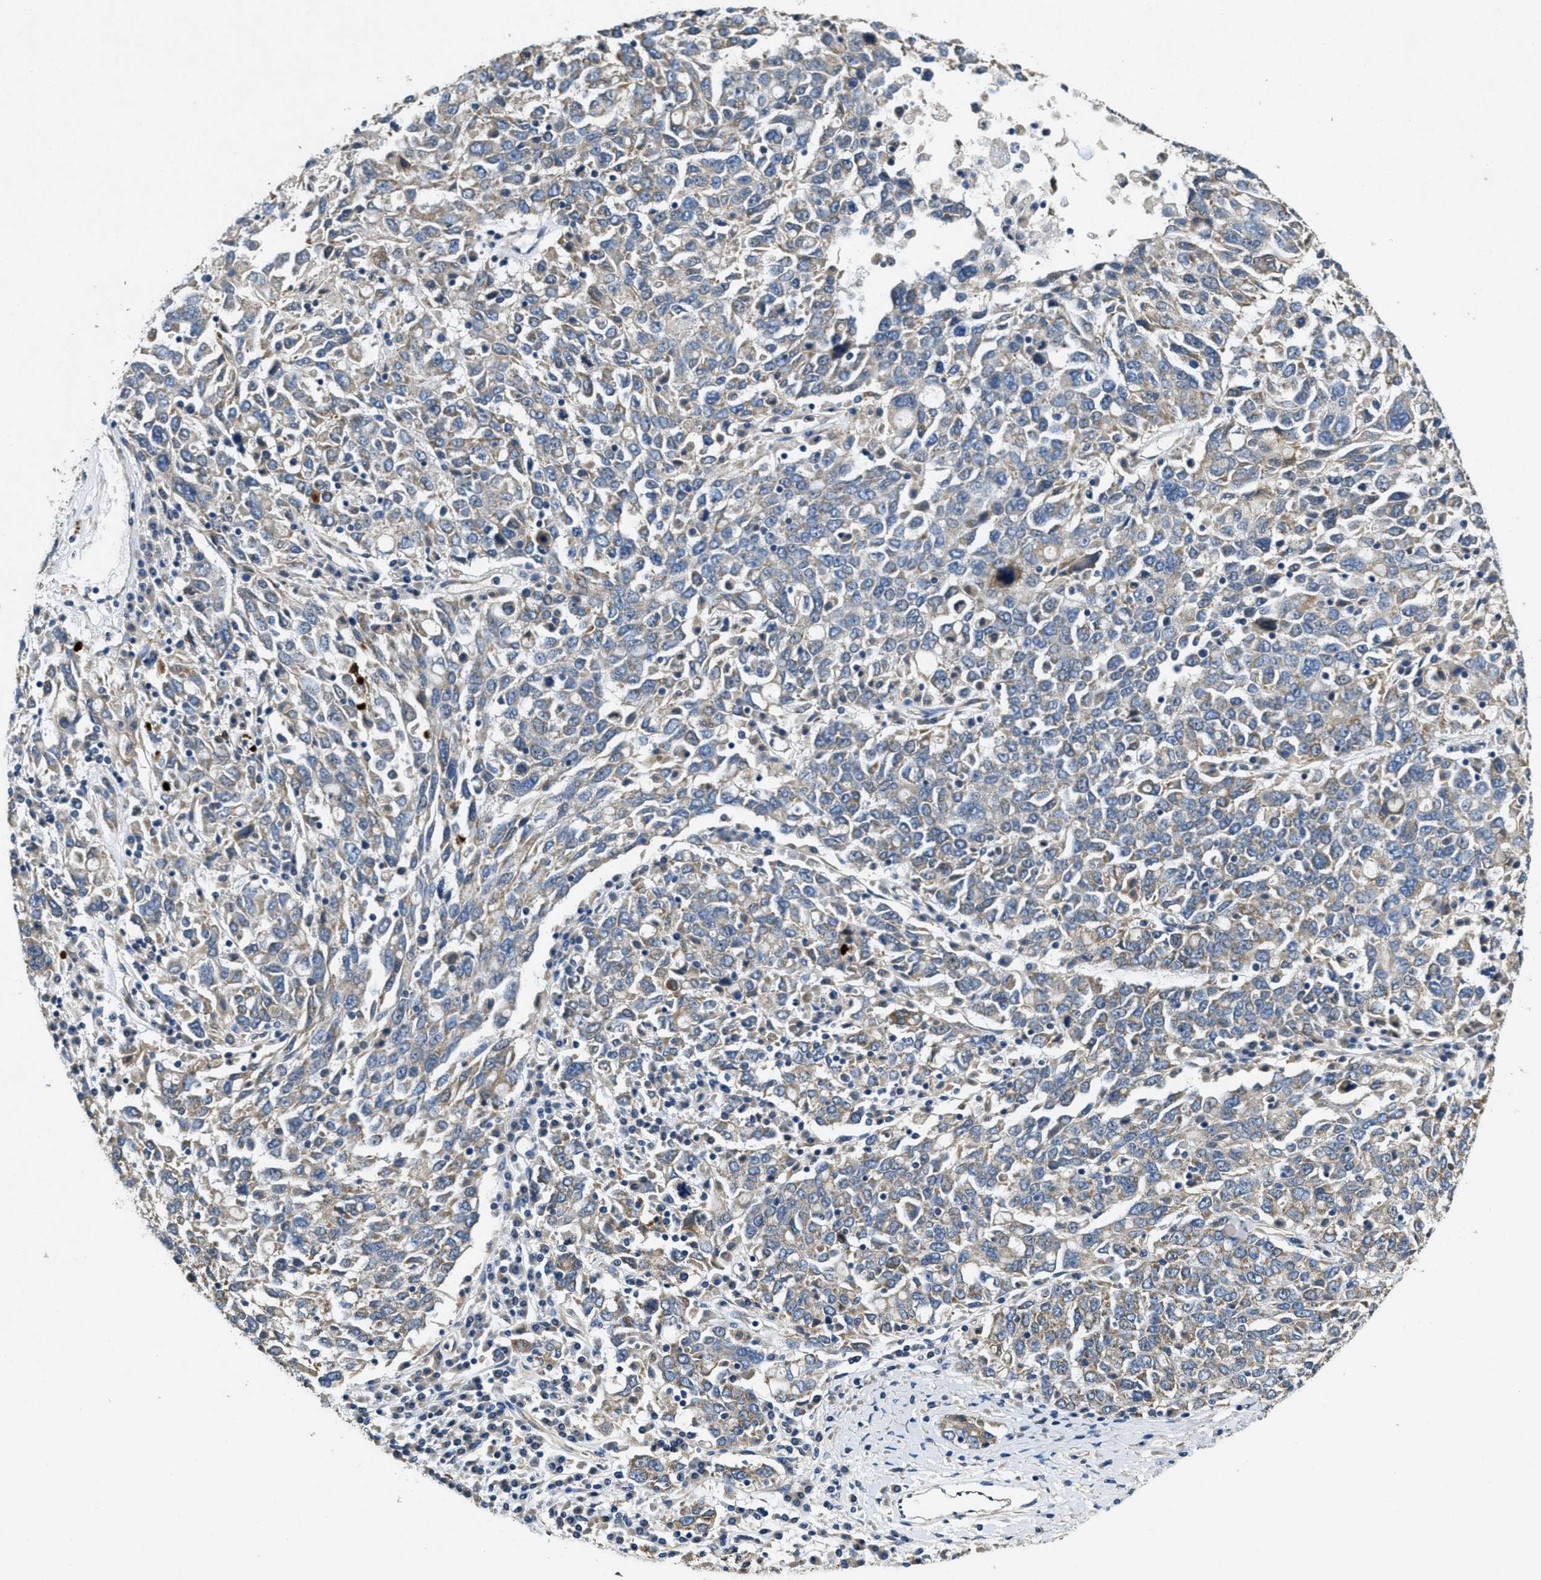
{"staining": {"intensity": "weak", "quantity": "<25%", "location": "cytoplasmic/membranous"}, "tissue": "ovarian cancer", "cell_type": "Tumor cells", "image_type": "cancer", "snomed": [{"axis": "morphology", "description": "Carcinoma, endometroid"}, {"axis": "topography", "description": "Ovary"}], "caption": "Protein analysis of ovarian cancer (endometroid carcinoma) shows no significant staining in tumor cells.", "gene": "TOMM70", "patient": {"sex": "female", "age": 62}}